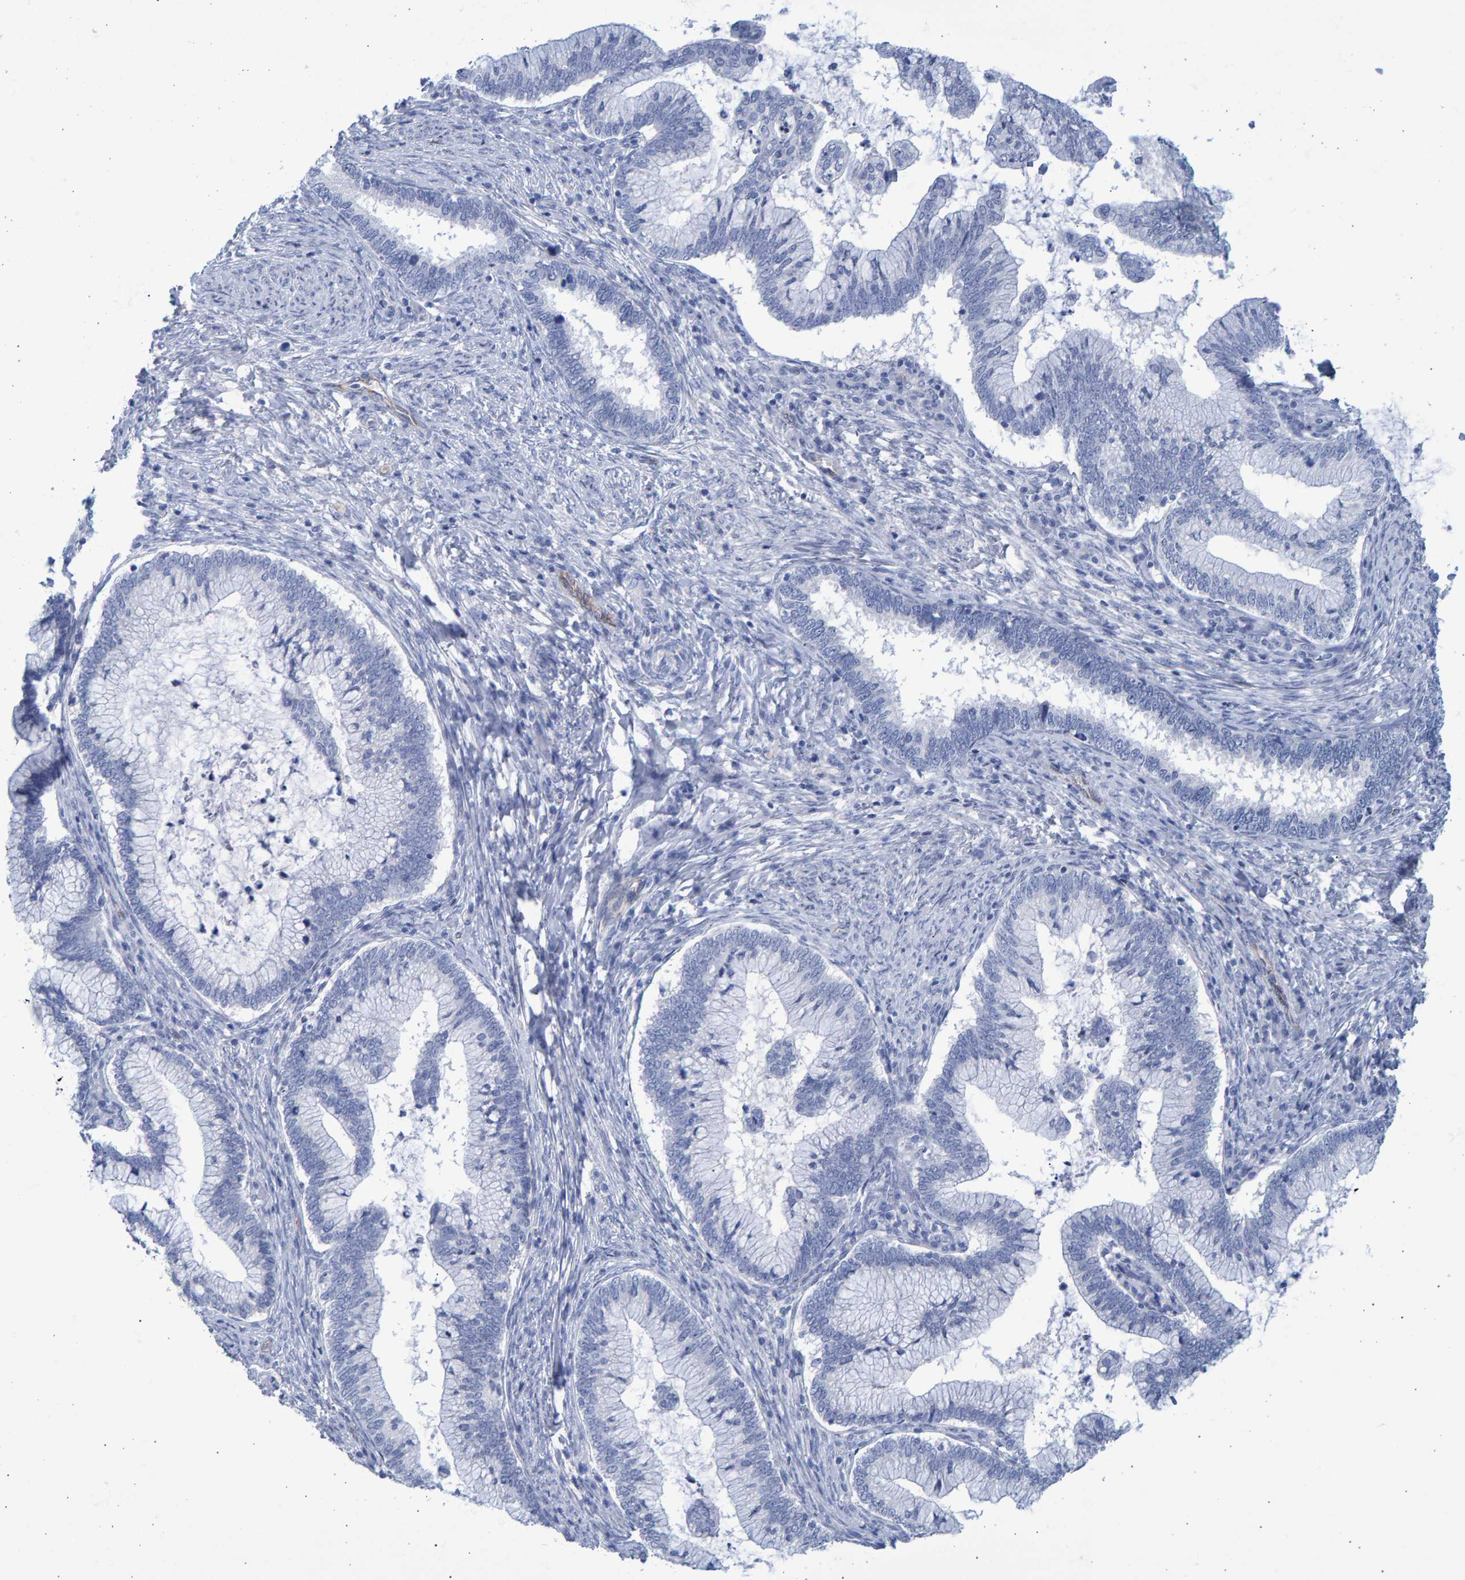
{"staining": {"intensity": "negative", "quantity": "none", "location": "none"}, "tissue": "cervical cancer", "cell_type": "Tumor cells", "image_type": "cancer", "snomed": [{"axis": "morphology", "description": "Adenocarcinoma, NOS"}, {"axis": "topography", "description": "Cervix"}], "caption": "The image demonstrates no staining of tumor cells in cervical cancer (adenocarcinoma).", "gene": "SLC34A3", "patient": {"sex": "female", "age": 36}}